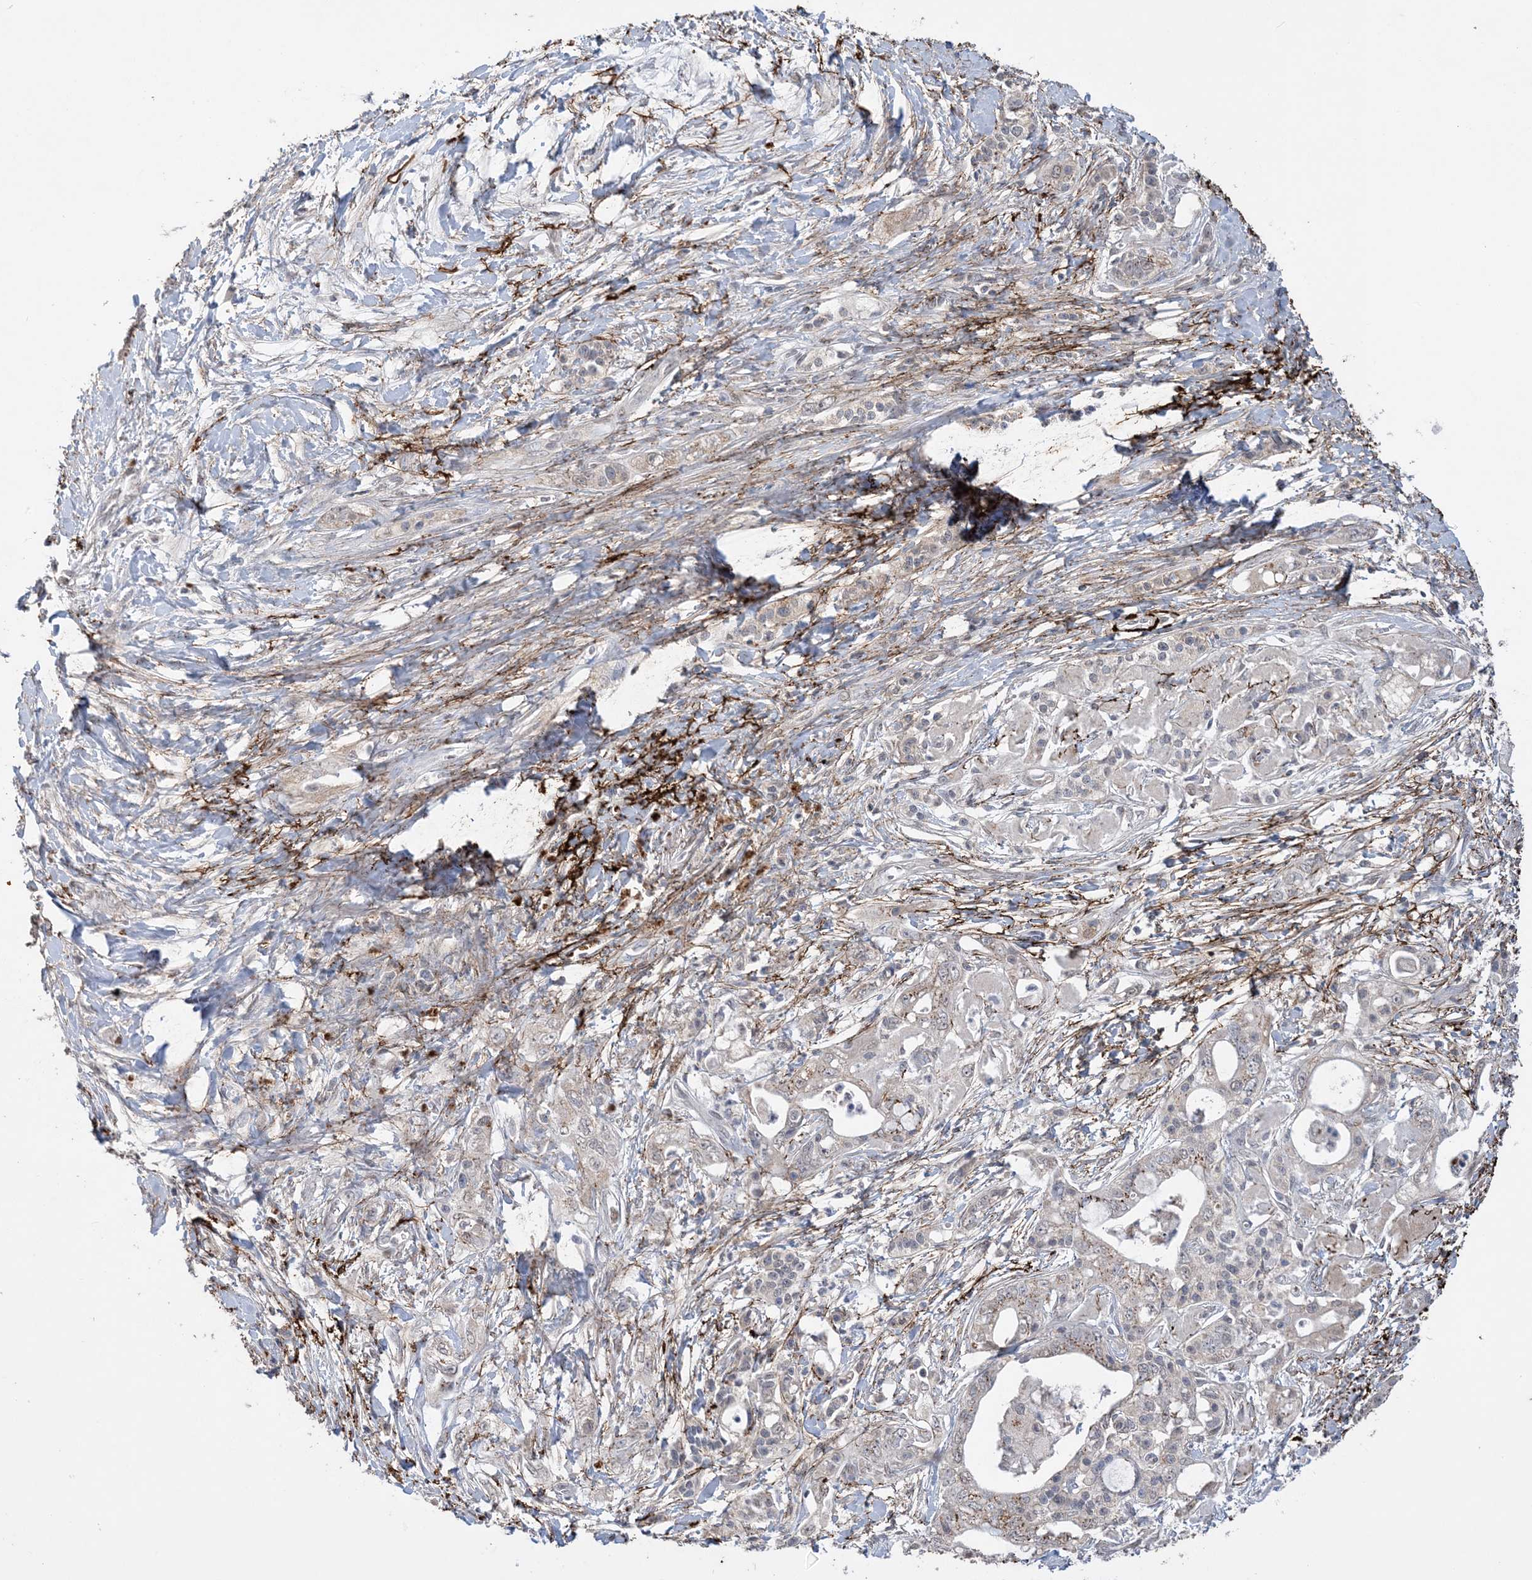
{"staining": {"intensity": "weak", "quantity": "25%-75%", "location": "cytoplasmic/membranous"}, "tissue": "pancreatic cancer", "cell_type": "Tumor cells", "image_type": "cancer", "snomed": [{"axis": "morphology", "description": "Adenocarcinoma, NOS"}, {"axis": "topography", "description": "Pancreas"}], "caption": "Human pancreatic cancer (adenocarcinoma) stained for a protein (brown) exhibits weak cytoplasmic/membranous positive staining in approximately 25%-75% of tumor cells.", "gene": "XRN1", "patient": {"sex": "male", "age": 70}}